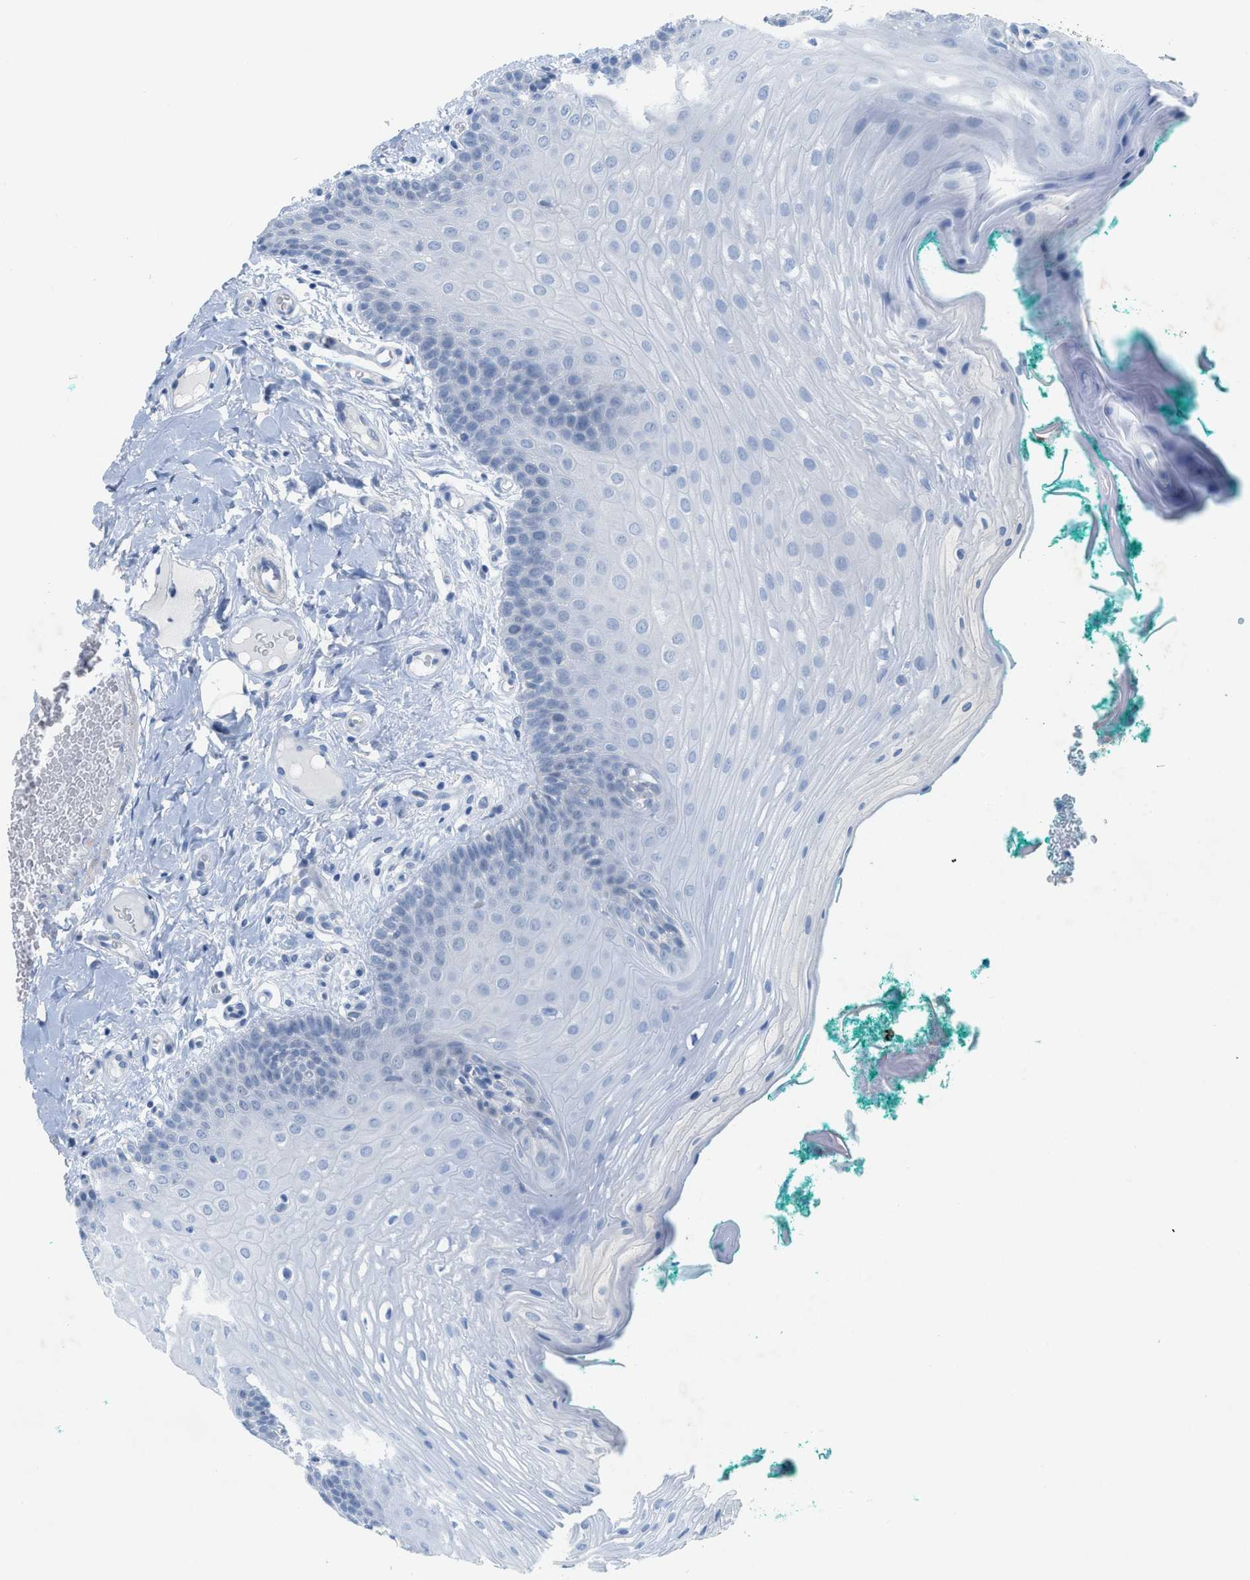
{"staining": {"intensity": "negative", "quantity": "none", "location": "none"}, "tissue": "oral mucosa", "cell_type": "Squamous epithelial cells", "image_type": "normal", "snomed": [{"axis": "morphology", "description": "Normal tissue, NOS"}, {"axis": "topography", "description": "Oral tissue"}], "caption": "DAB immunohistochemical staining of unremarkable oral mucosa shows no significant positivity in squamous epithelial cells.", "gene": "HLTF", "patient": {"sex": "male", "age": 58}}